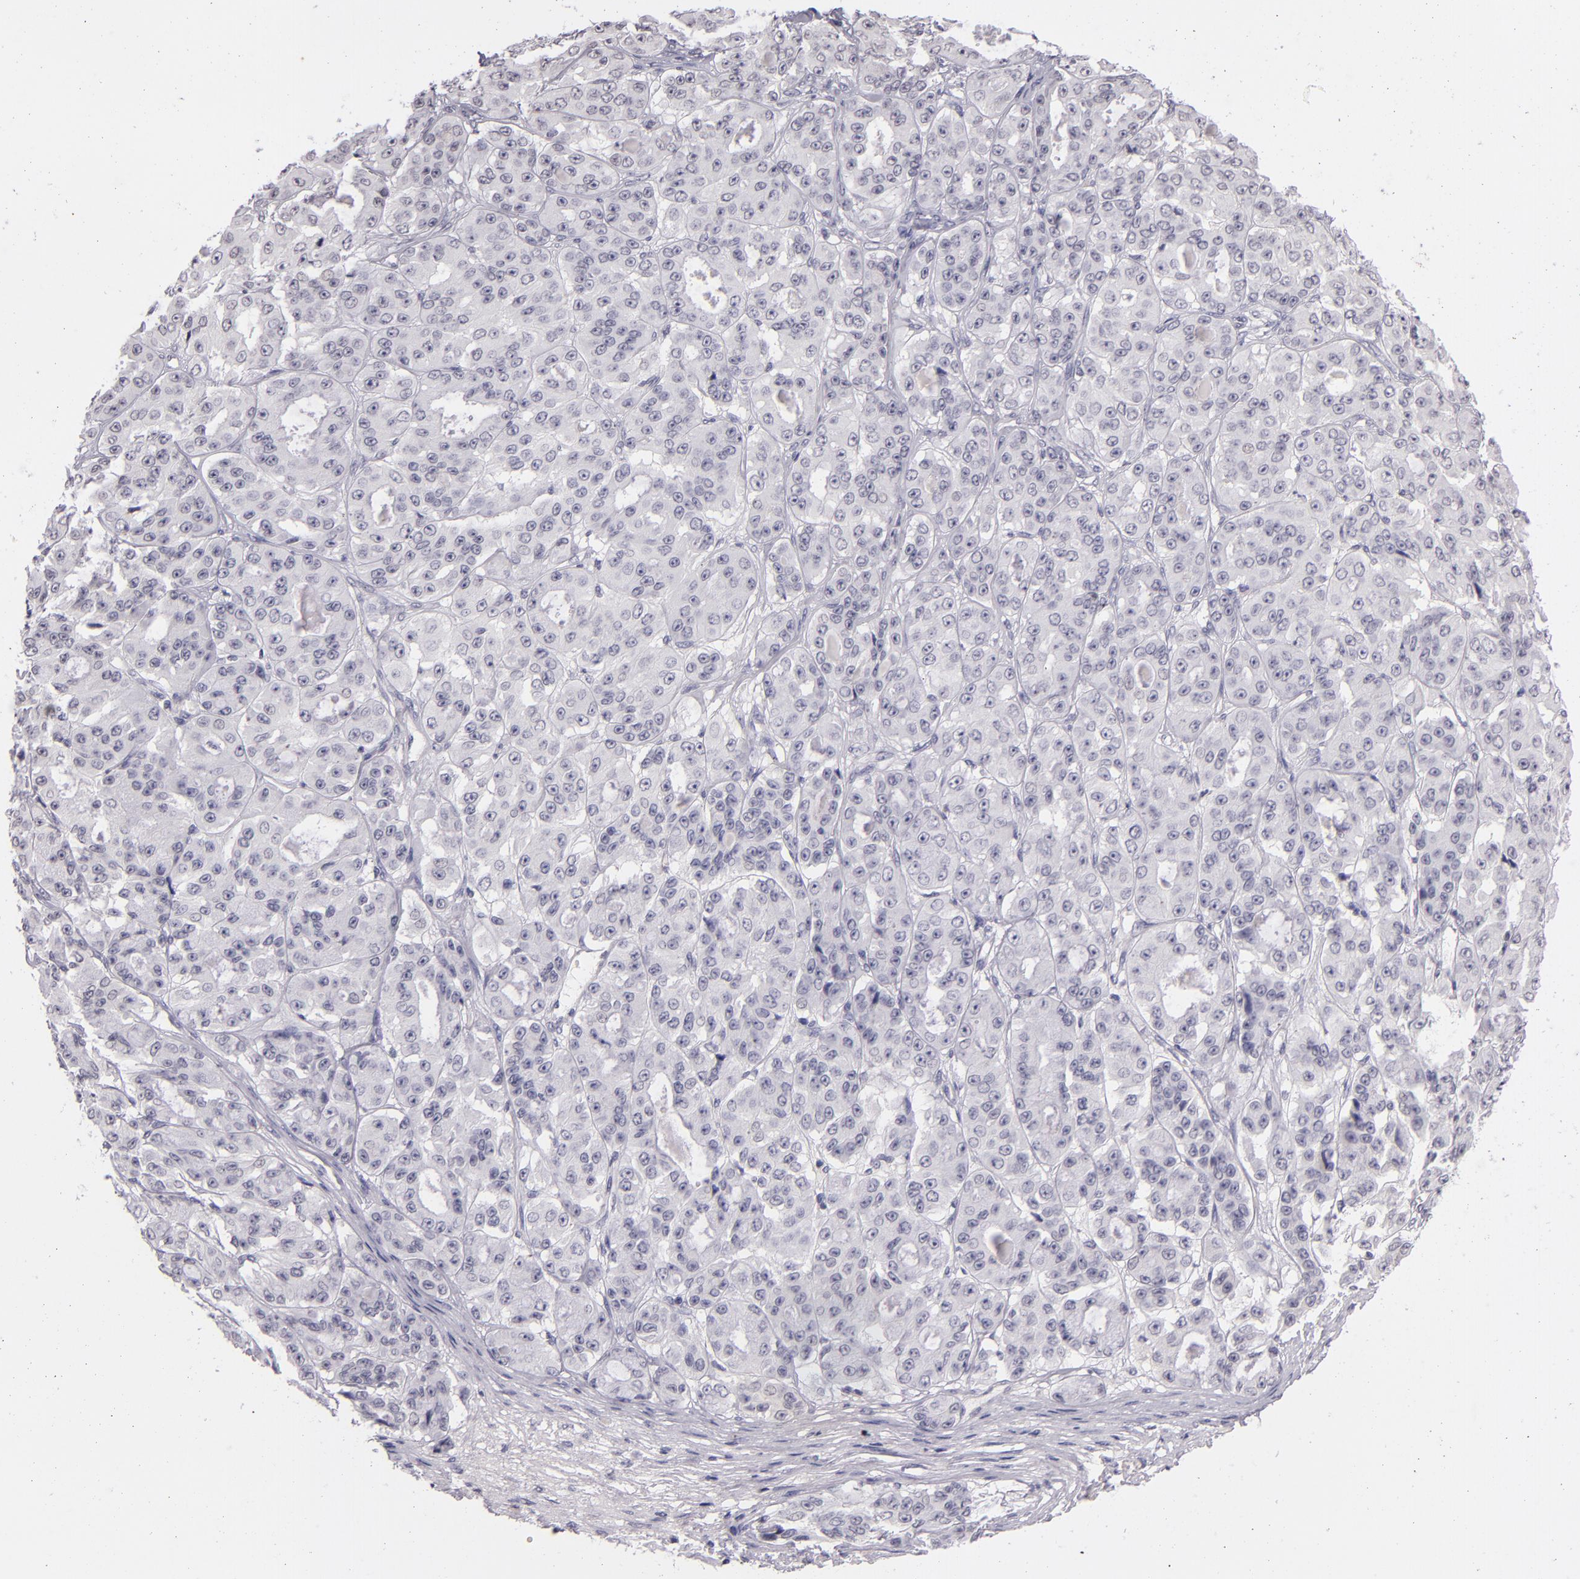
{"staining": {"intensity": "negative", "quantity": "none", "location": "none"}, "tissue": "ovarian cancer", "cell_type": "Tumor cells", "image_type": "cancer", "snomed": [{"axis": "morphology", "description": "Carcinoma, endometroid"}, {"axis": "topography", "description": "Ovary"}], "caption": "Immunohistochemistry (IHC) histopathology image of neoplastic tissue: ovarian cancer (endometroid carcinoma) stained with DAB (3,3'-diaminobenzidine) reveals no significant protein expression in tumor cells. (DAB (3,3'-diaminobenzidine) immunohistochemistry (IHC) with hematoxylin counter stain).", "gene": "CD40", "patient": {"sex": "female", "age": 61}}